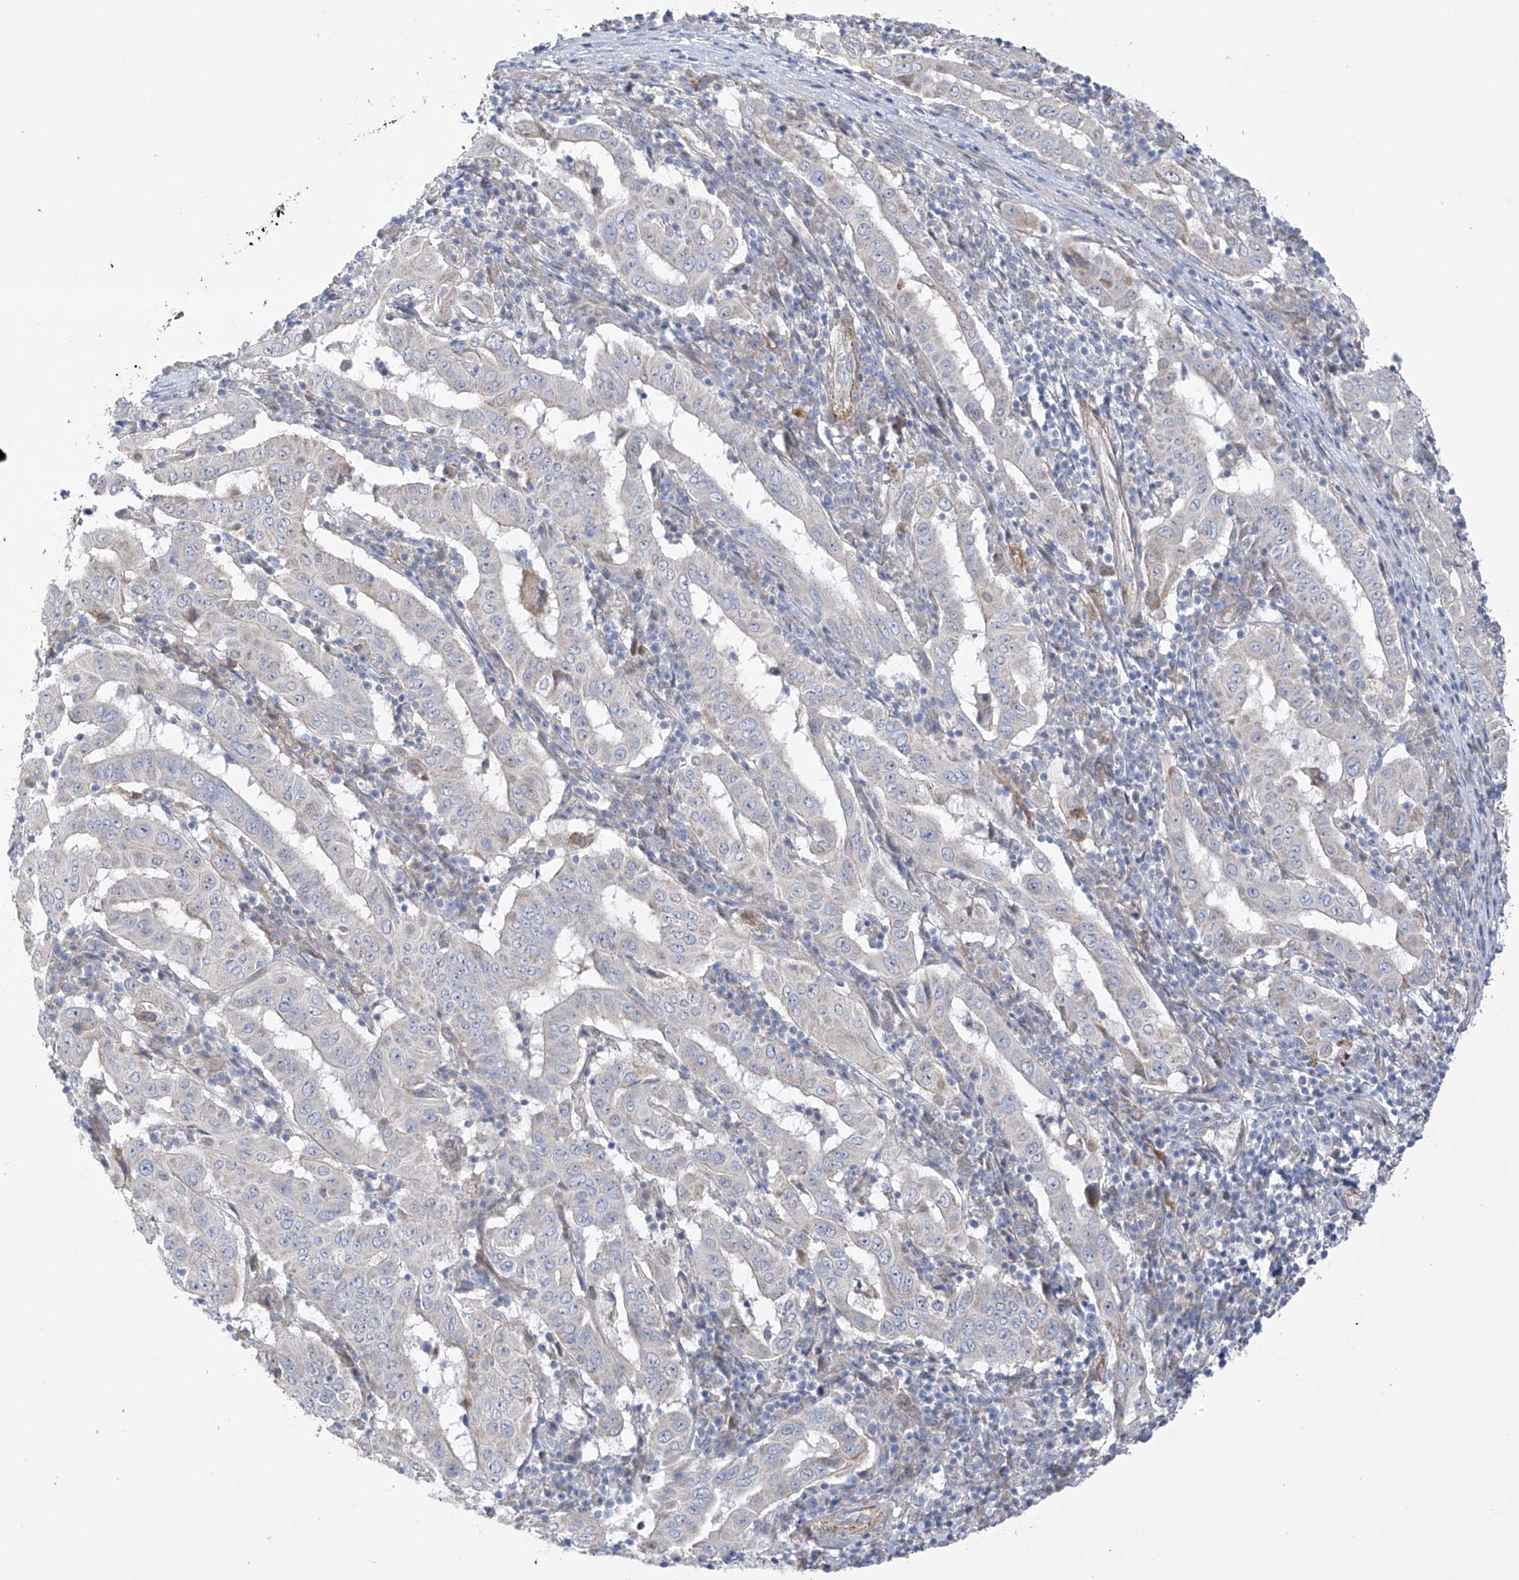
{"staining": {"intensity": "negative", "quantity": "none", "location": "none"}, "tissue": "pancreatic cancer", "cell_type": "Tumor cells", "image_type": "cancer", "snomed": [{"axis": "morphology", "description": "Adenocarcinoma, NOS"}, {"axis": "topography", "description": "Pancreas"}], "caption": "Immunohistochemistry (IHC) micrograph of neoplastic tissue: human pancreatic cancer (adenocarcinoma) stained with DAB (3,3'-diaminobenzidine) demonstrates no significant protein positivity in tumor cells.", "gene": "ZNF641", "patient": {"sex": "male", "age": 63}}